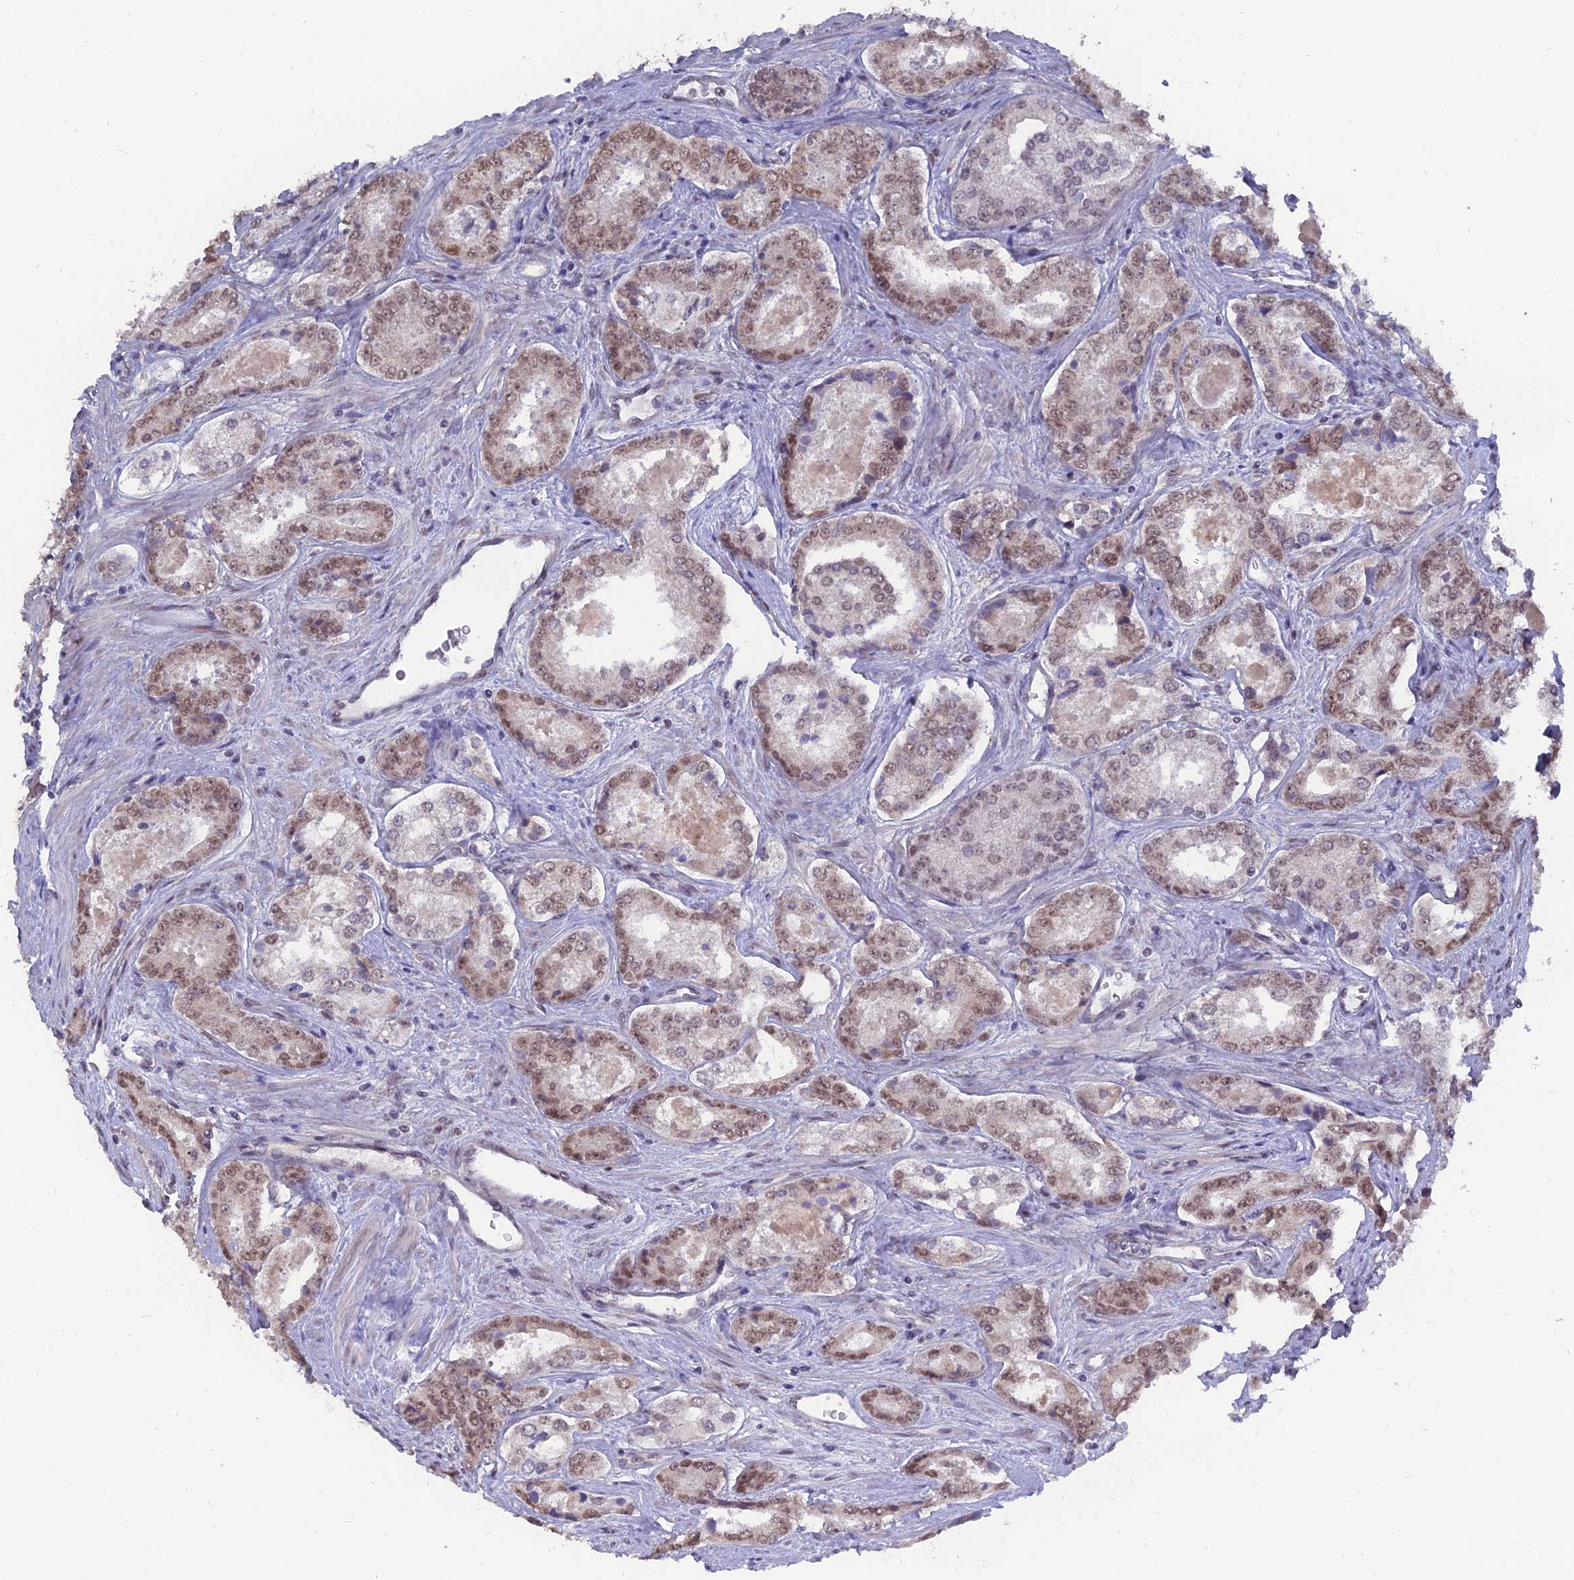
{"staining": {"intensity": "moderate", "quantity": ">75%", "location": "nuclear"}, "tissue": "prostate cancer", "cell_type": "Tumor cells", "image_type": "cancer", "snomed": [{"axis": "morphology", "description": "Adenocarcinoma, Low grade"}, {"axis": "topography", "description": "Prostate"}], "caption": "Moderate nuclear expression is appreciated in about >75% of tumor cells in adenocarcinoma (low-grade) (prostate). The staining was performed using DAB, with brown indicating positive protein expression. Nuclei are stained blue with hematoxylin.", "gene": "NR1H3", "patient": {"sex": "male", "age": 68}}